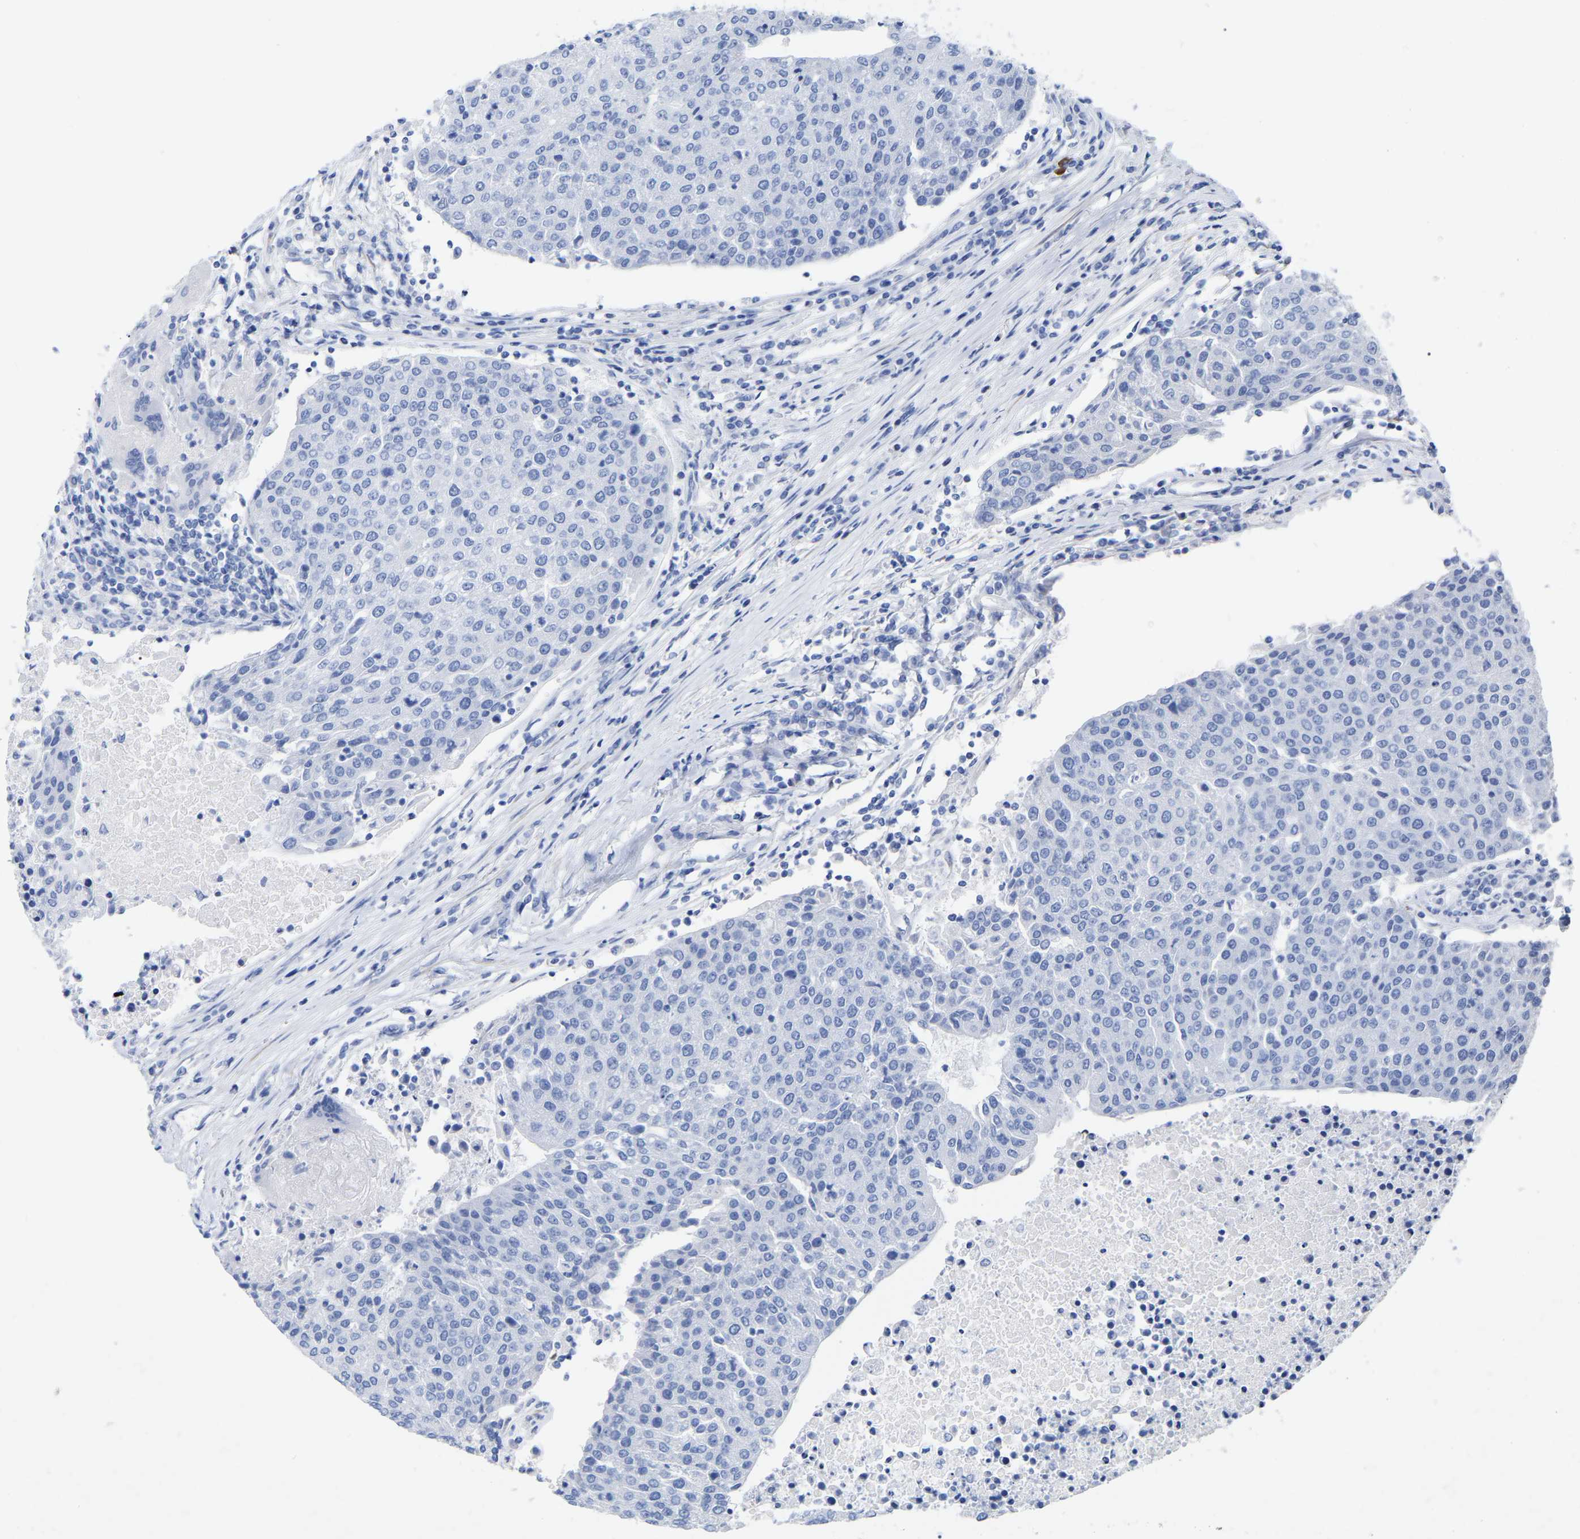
{"staining": {"intensity": "negative", "quantity": "none", "location": "none"}, "tissue": "urothelial cancer", "cell_type": "Tumor cells", "image_type": "cancer", "snomed": [{"axis": "morphology", "description": "Urothelial carcinoma, High grade"}, {"axis": "topography", "description": "Urinary bladder"}], "caption": "Tumor cells are negative for protein expression in human urothelial cancer.", "gene": "HAPLN1", "patient": {"sex": "female", "age": 85}}